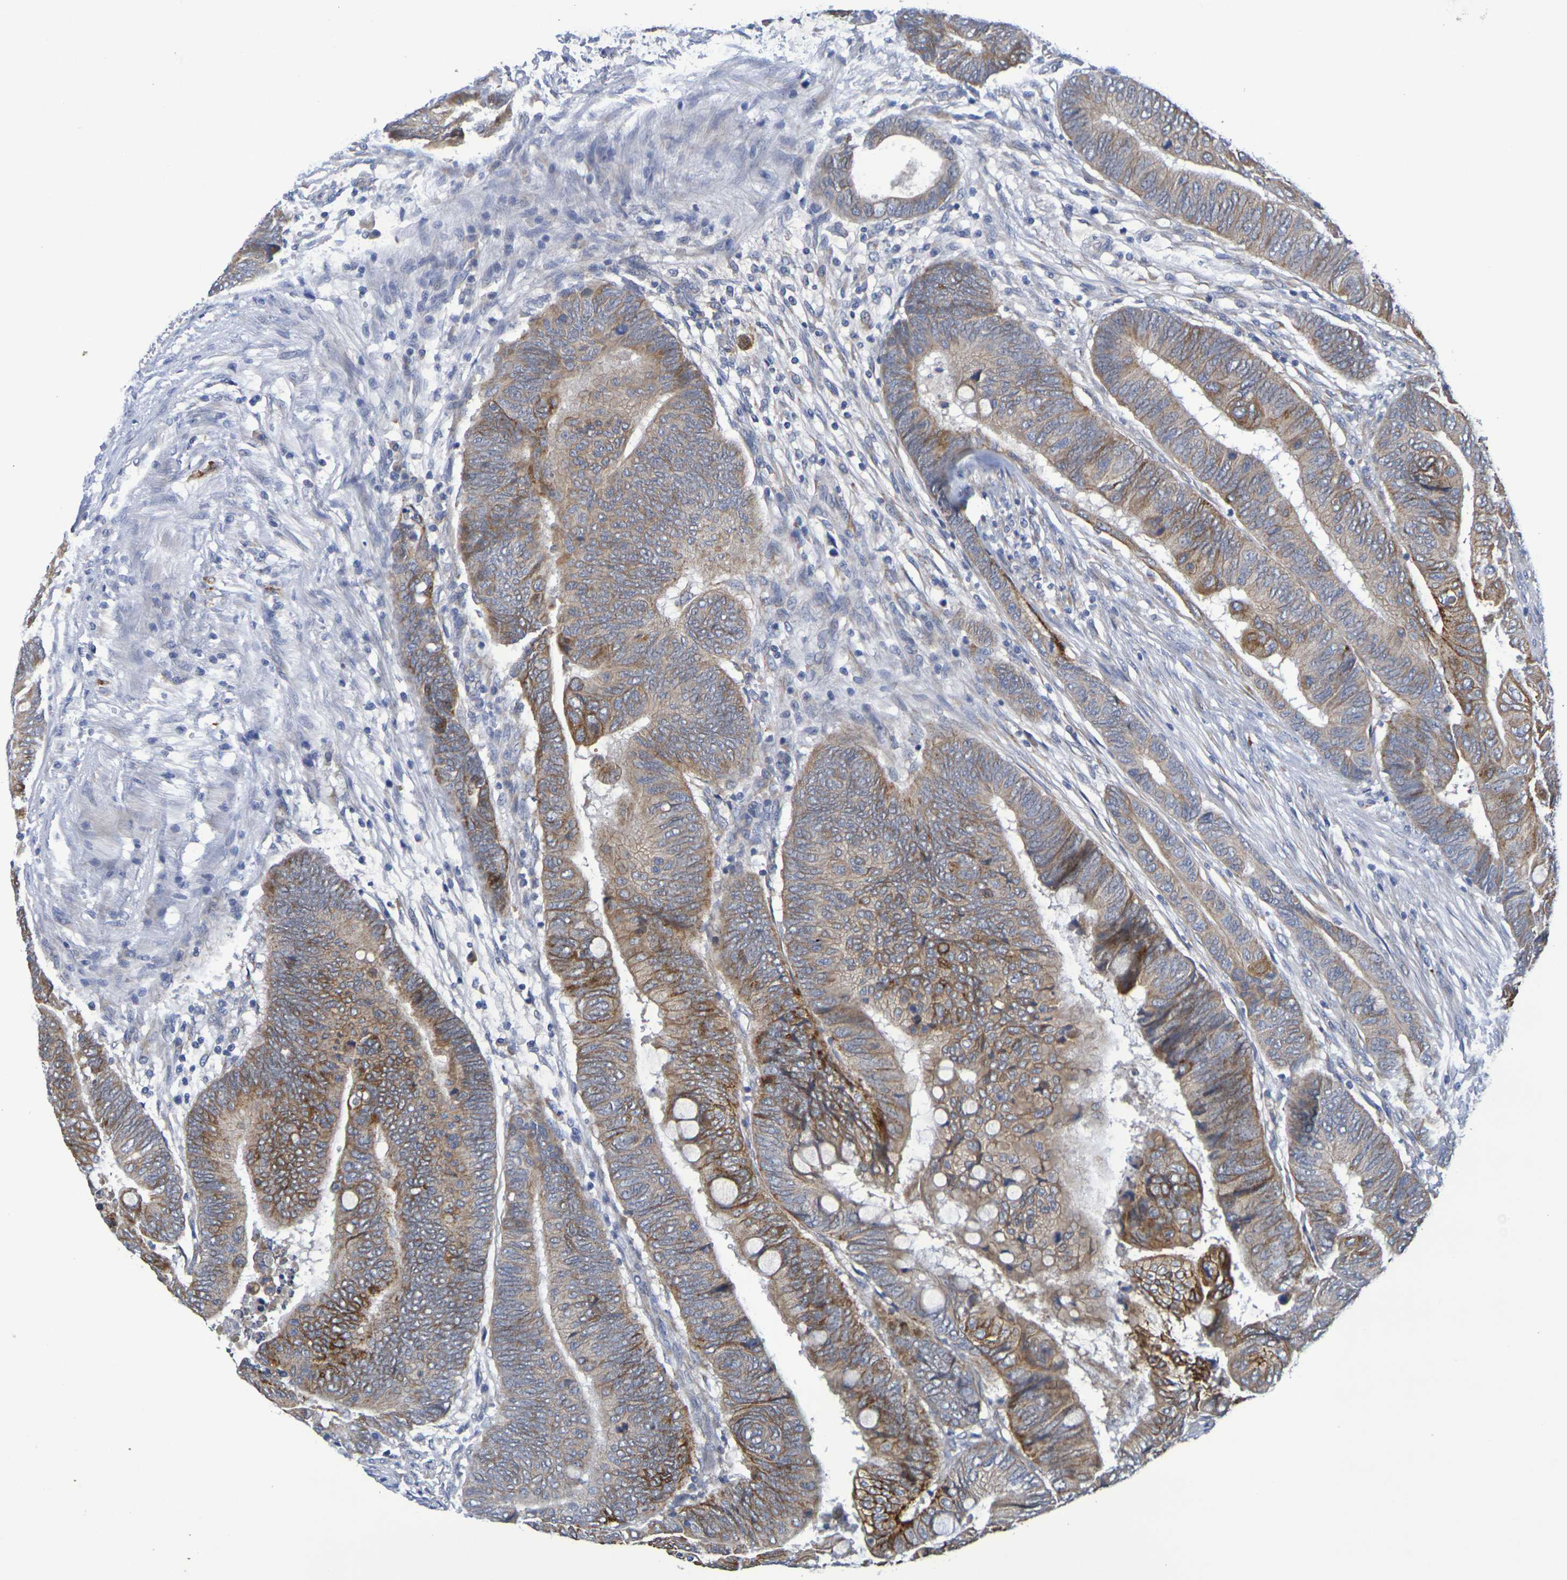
{"staining": {"intensity": "moderate", "quantity": "25%-75%", "location": "cytoplasmic/membranous"}, "tissue": "colorectal cancer", "cell_type": "Tumor cells", "image_type": "cancer", "snomed": [{"axis": "morphology", "description": "Normal tissue, NOS"}, {"axis": "morphology", "description": "Adenocarcinoma, NOS"}, {"axis": "topography", "description": "Rectum"}, {"axis": "topography", "description": "Peripheral nerve tissue"}], "caption": "IHC (DAB (3,3'-diaminobenzidine)) staining of colorectal adenocarcinoma exhibits moderate cytoplasmic/membranous protein positivity in approximately 25%-75% of tumor cells.", "gene": "SDC4", "patient": {"sex": "male", "age": 92}}